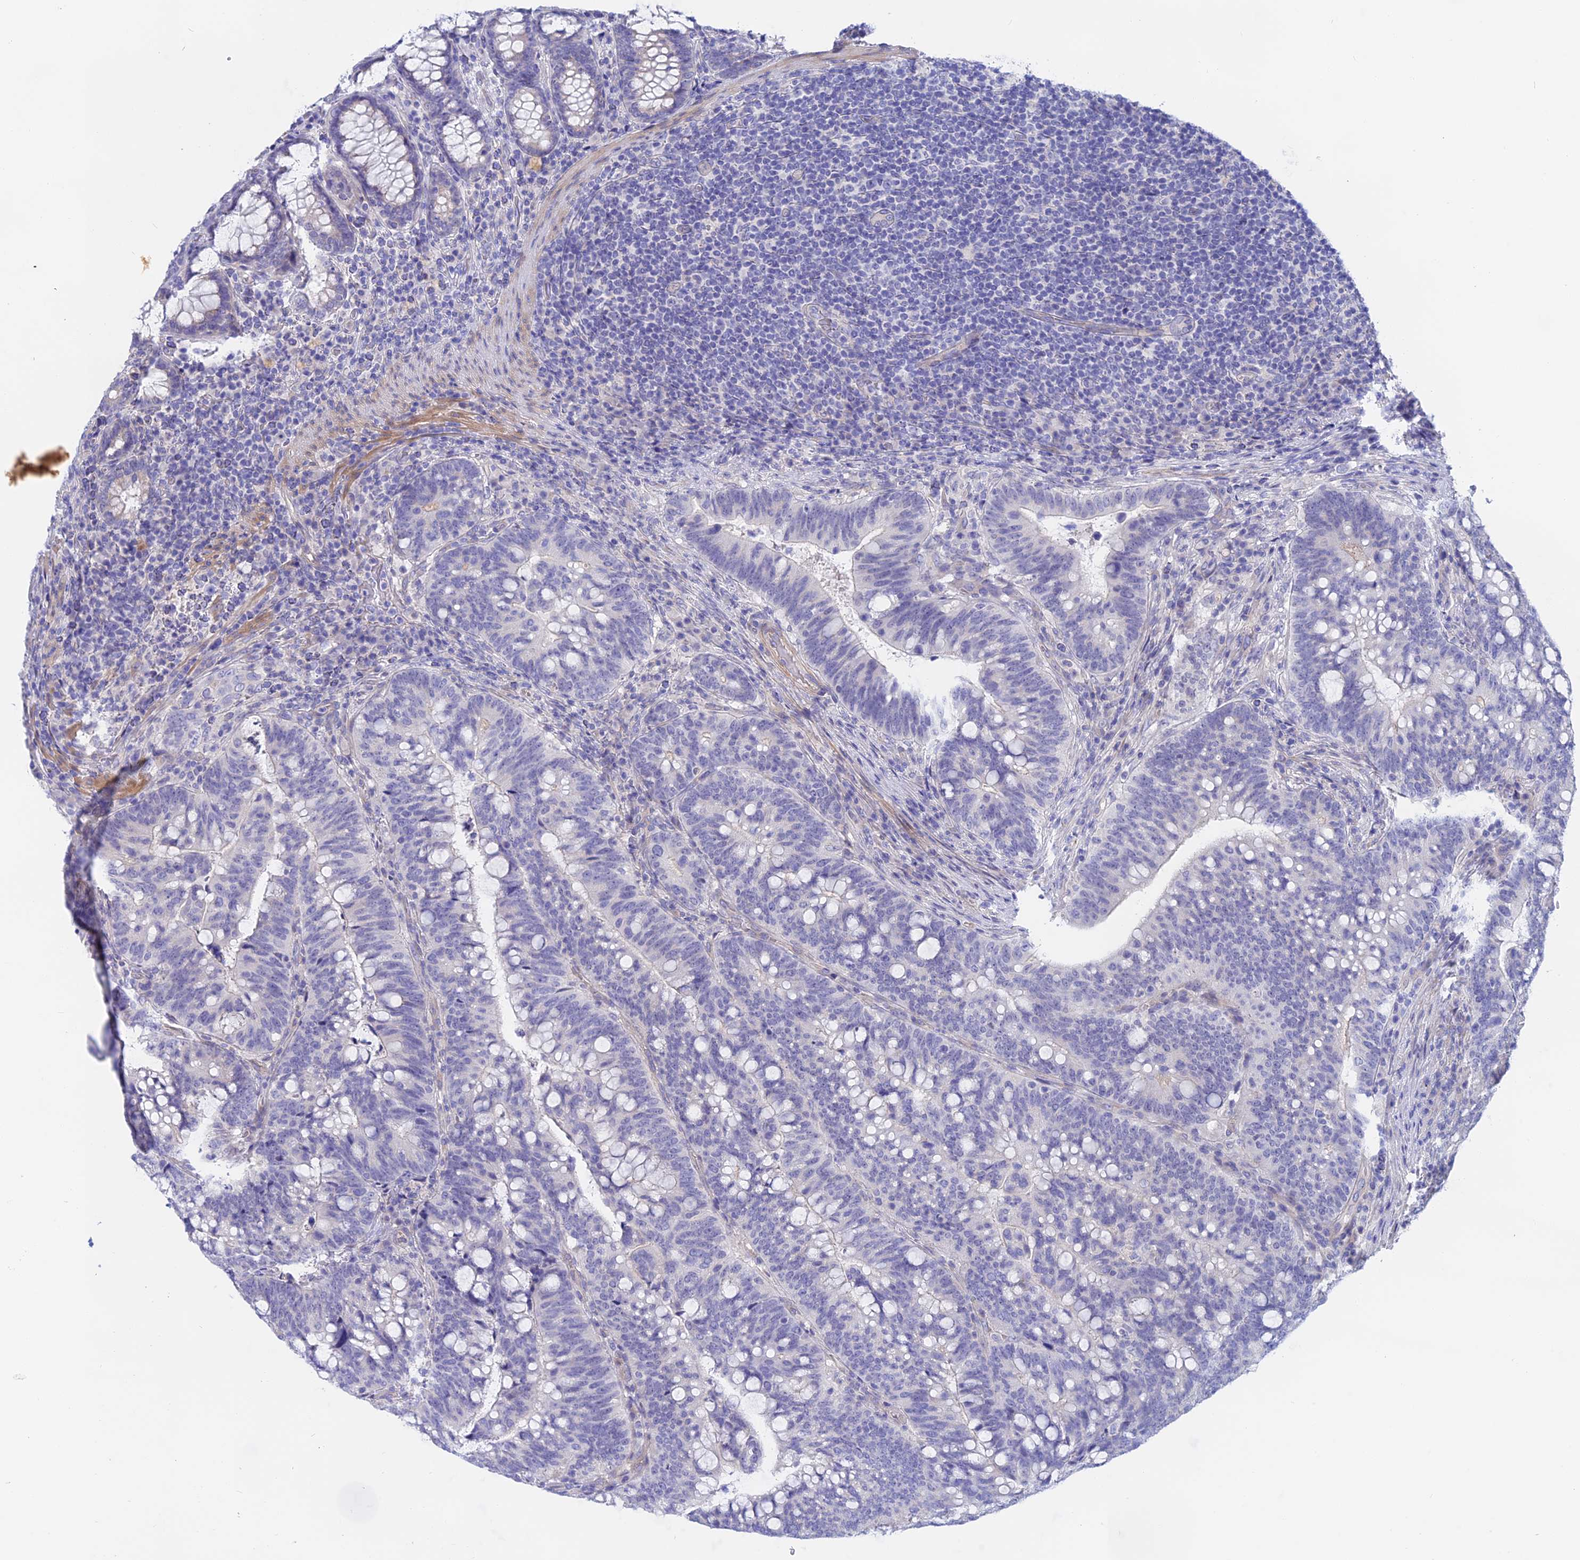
{"staining": {"intensity": "negative", "quantity": "none", "location": "none"}, "tissue": "colorectal cancer", "cell_type": "Tumor cells", "image_type": "cancer", "snomed": [{"axis": "morphology", "description": "Normal tissue, NOS"}, {"axis": "morphology", "description": "Adenocarcinoma, NOS"}, {"axis": "topography", "description": "Colon"}], "caption": "Tumor cells are negative for brown protein staining in colorectal adenocarcinoma.", "gene": "GLB1L", "patient": {"sex": "female", "age": 66}}